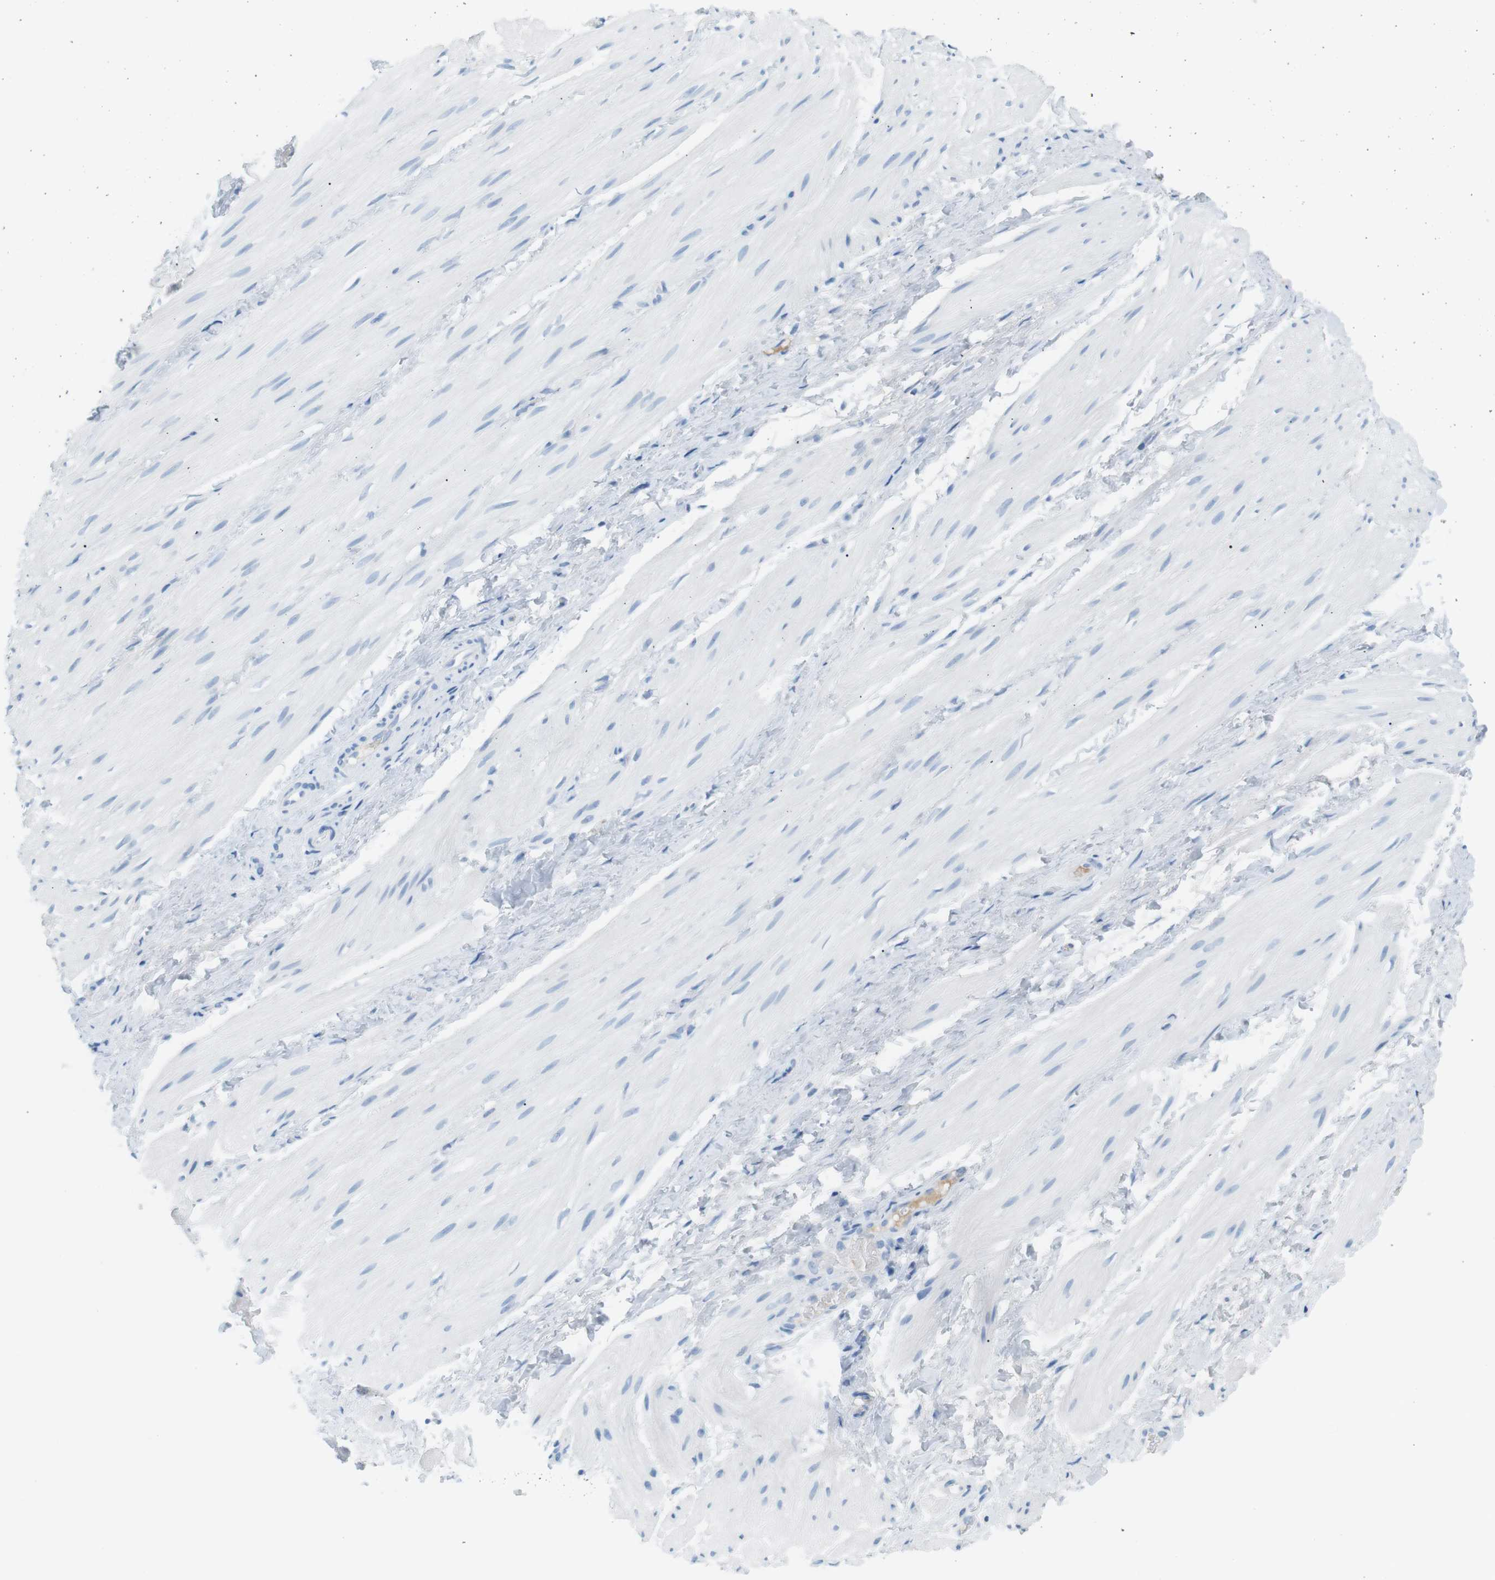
{"staining": {"intensity": "negative", "quantity": "none", "location": "none"}, "tissue": "smooth muscle", "cell_type": "Smooth muscle cells", "image_type": "normal", "snomed": [{"axis": "morphology", "description": "Normal tissue, NOS"}, {"axis": "topography", "description": "Smooth muscle"}], "caption": "Human smooth muscle stained for a protein using immunohistochemistry demonstrates no expression in smooth muscle cells.", "gene": "AZGP1", "patient": {"sex": "male", "age": 16}}